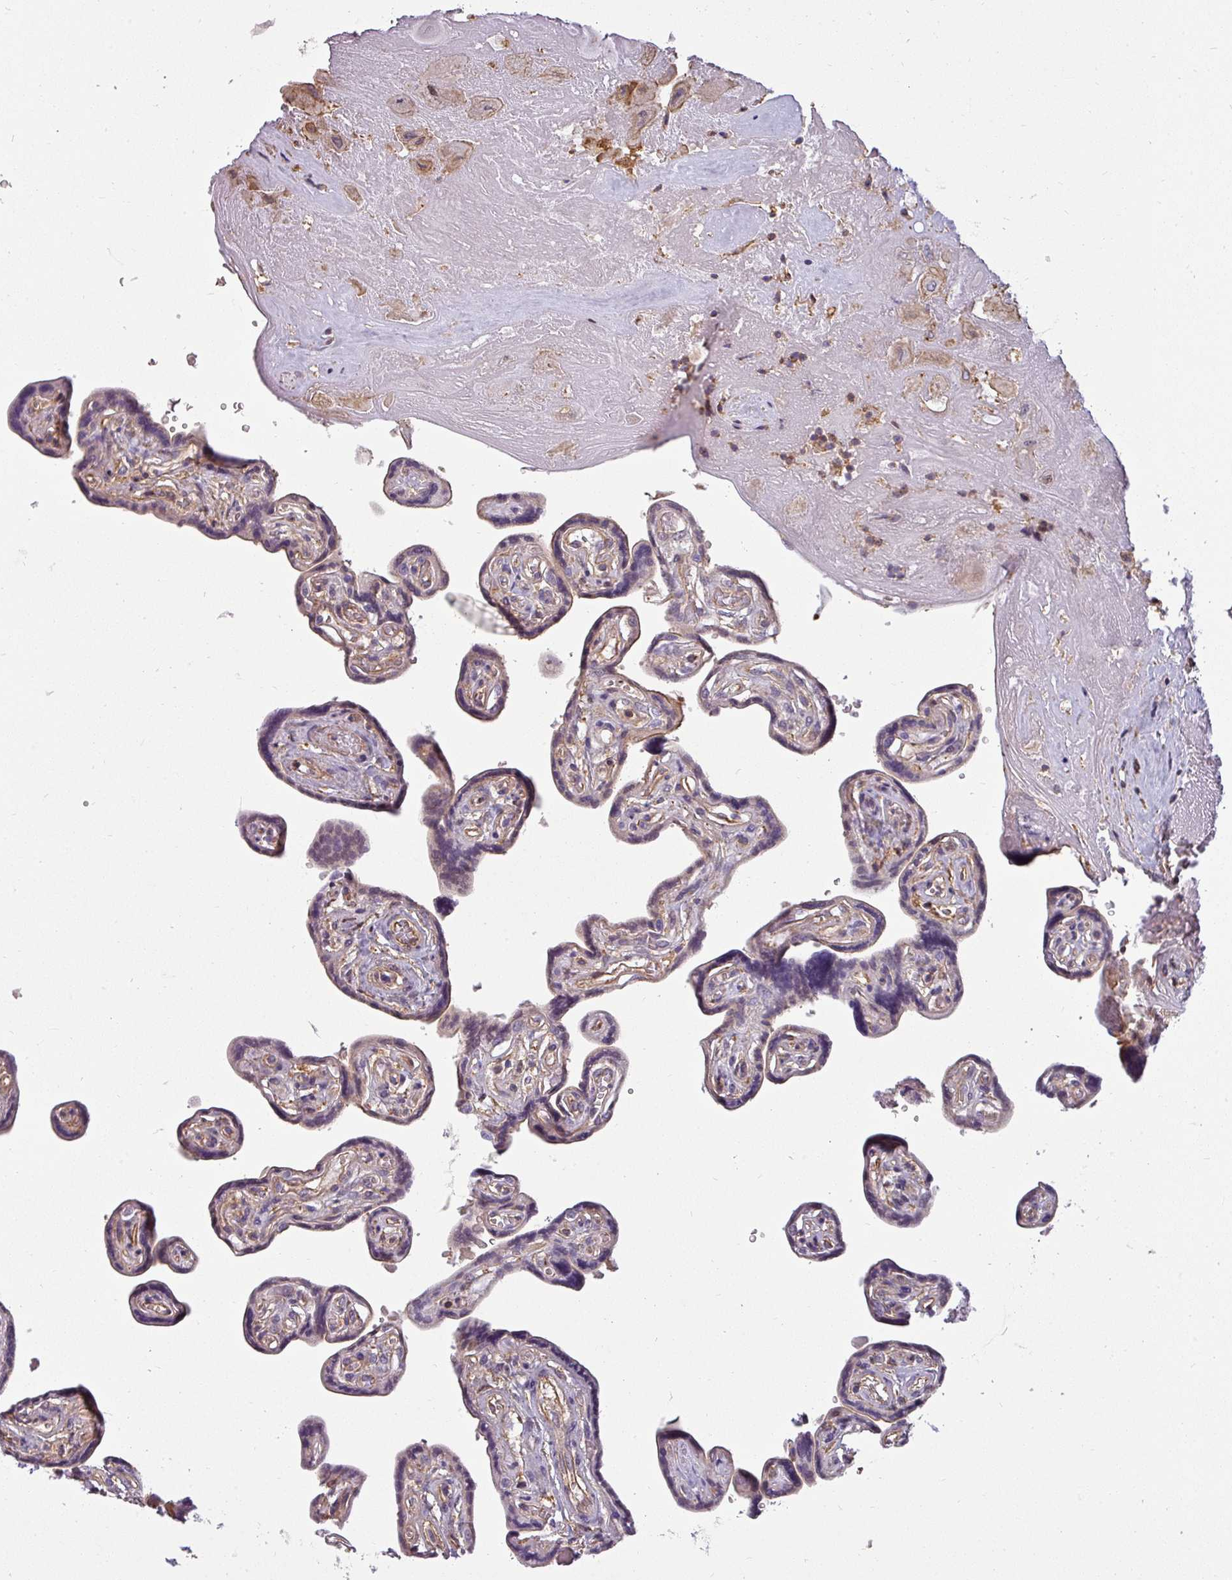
{"staining": {"intensity": "negative", "quantity": "none", "location": "none"}, "tissue": "placenta", "cell_type": "Decidual cells", "image_type": "normal", "snomed": [{"axis": "morphology", "description": "Normal tissue, NOS"}, {"axis": "topography", "description": "Placenta"}], "caption": "Immunohistochemistry (IHC) histopathology image of normal human placenta stained for a protein (brown), which exhibits no staining in decidual cells. (DAB (3,3'-diaminobenzidine) immunohistochemistry (IHC), high magnification).", "gene": "ZNF835", "patient": {"sex": "female", "age": 32}}